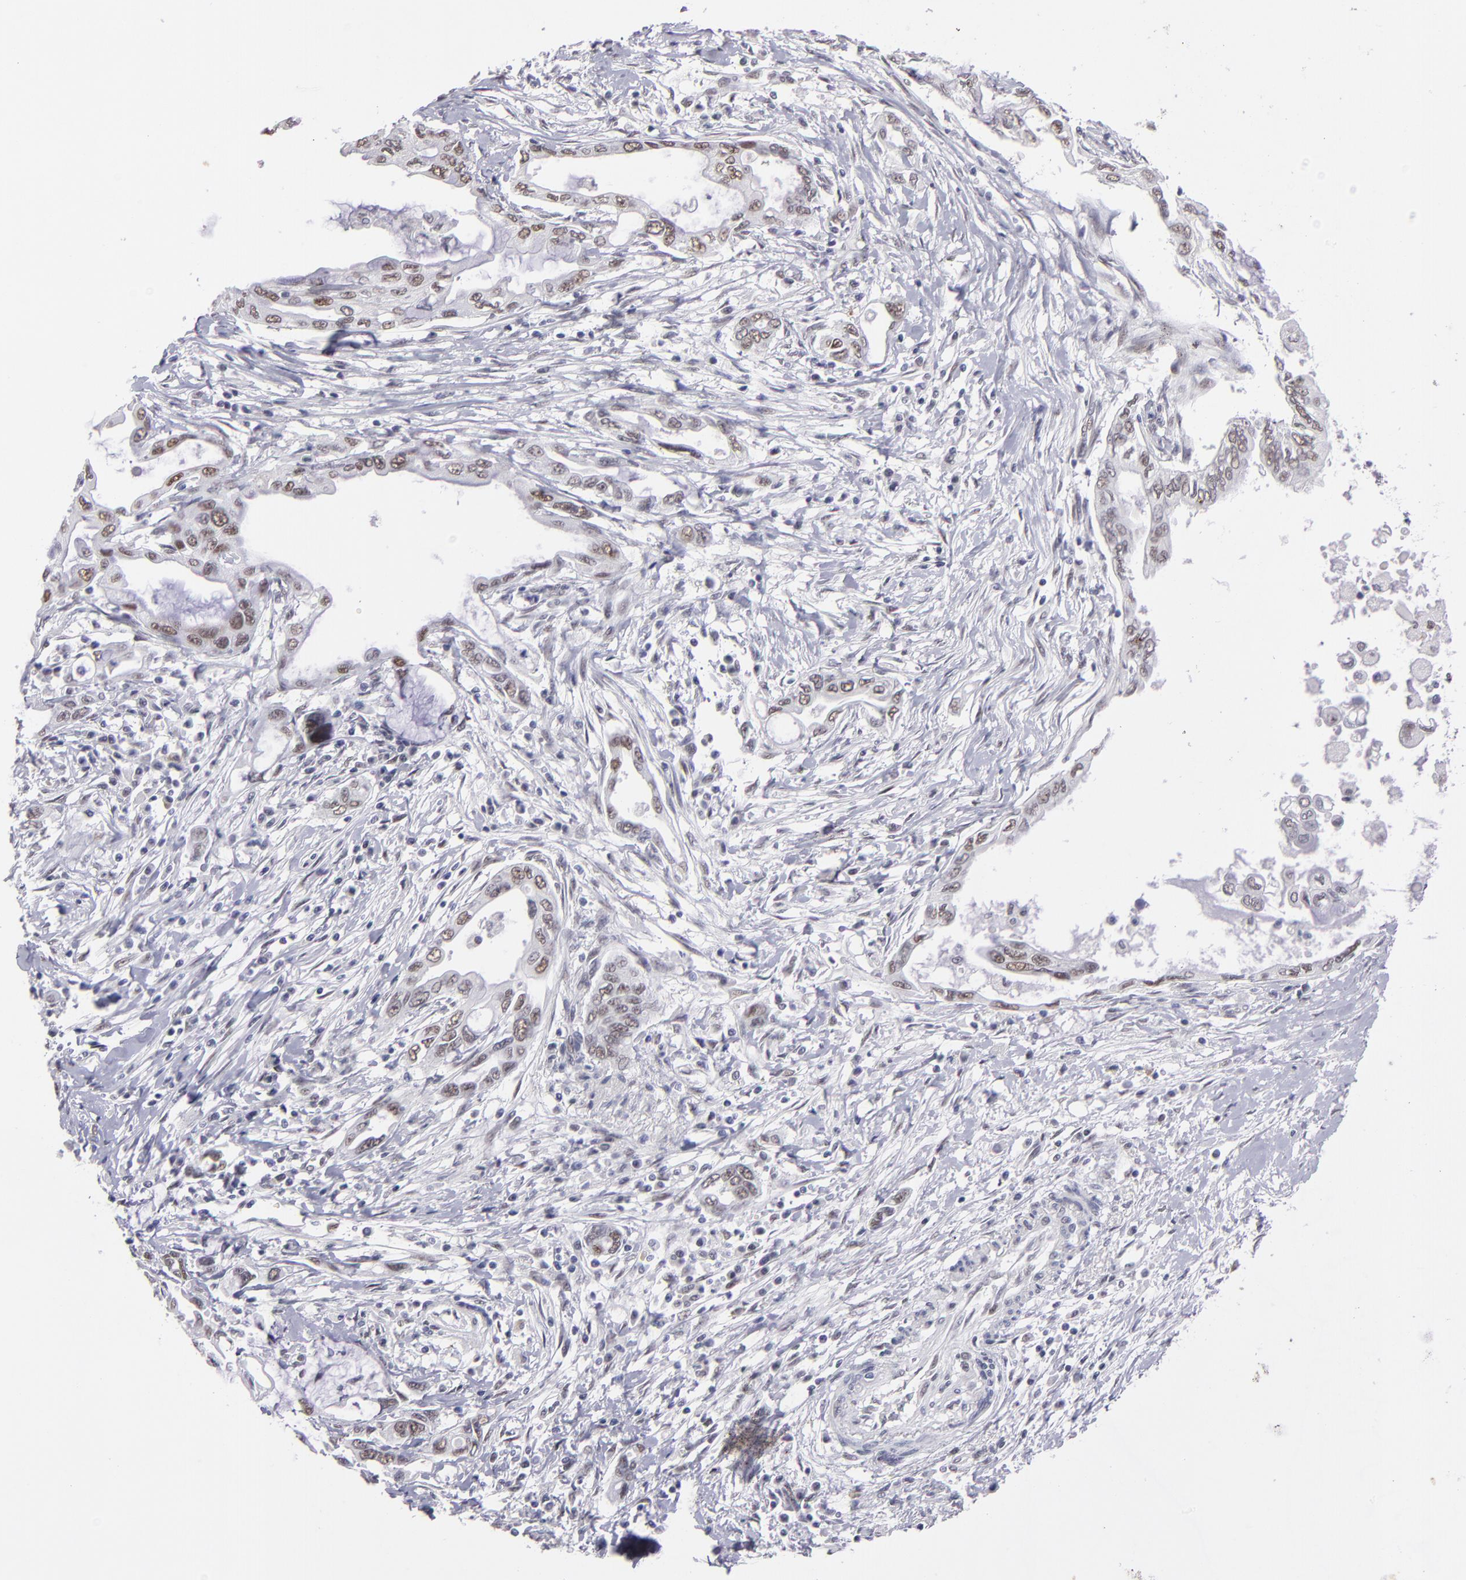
{"staining": {"intensity": "weak", "quantity": "25%-75%", "location": "nuclear"}, "tissue": "pancreatic cancer", "cell_type": "Tumor cells", "image_type": "cancer", "snomed": [{"axis": "morphology", "description": "Adenocarcinoma, NOS"}, {"axis": "topography", "description": "Pancreas"}], "caption": "The histopathology image displays staining of adenocarcinoma (pancreatic), revealing weak nuclear protein expression (brown color) within tumor cells.", "gene": "OTUB2", "patient": {"sex": "female", "age": 57}}